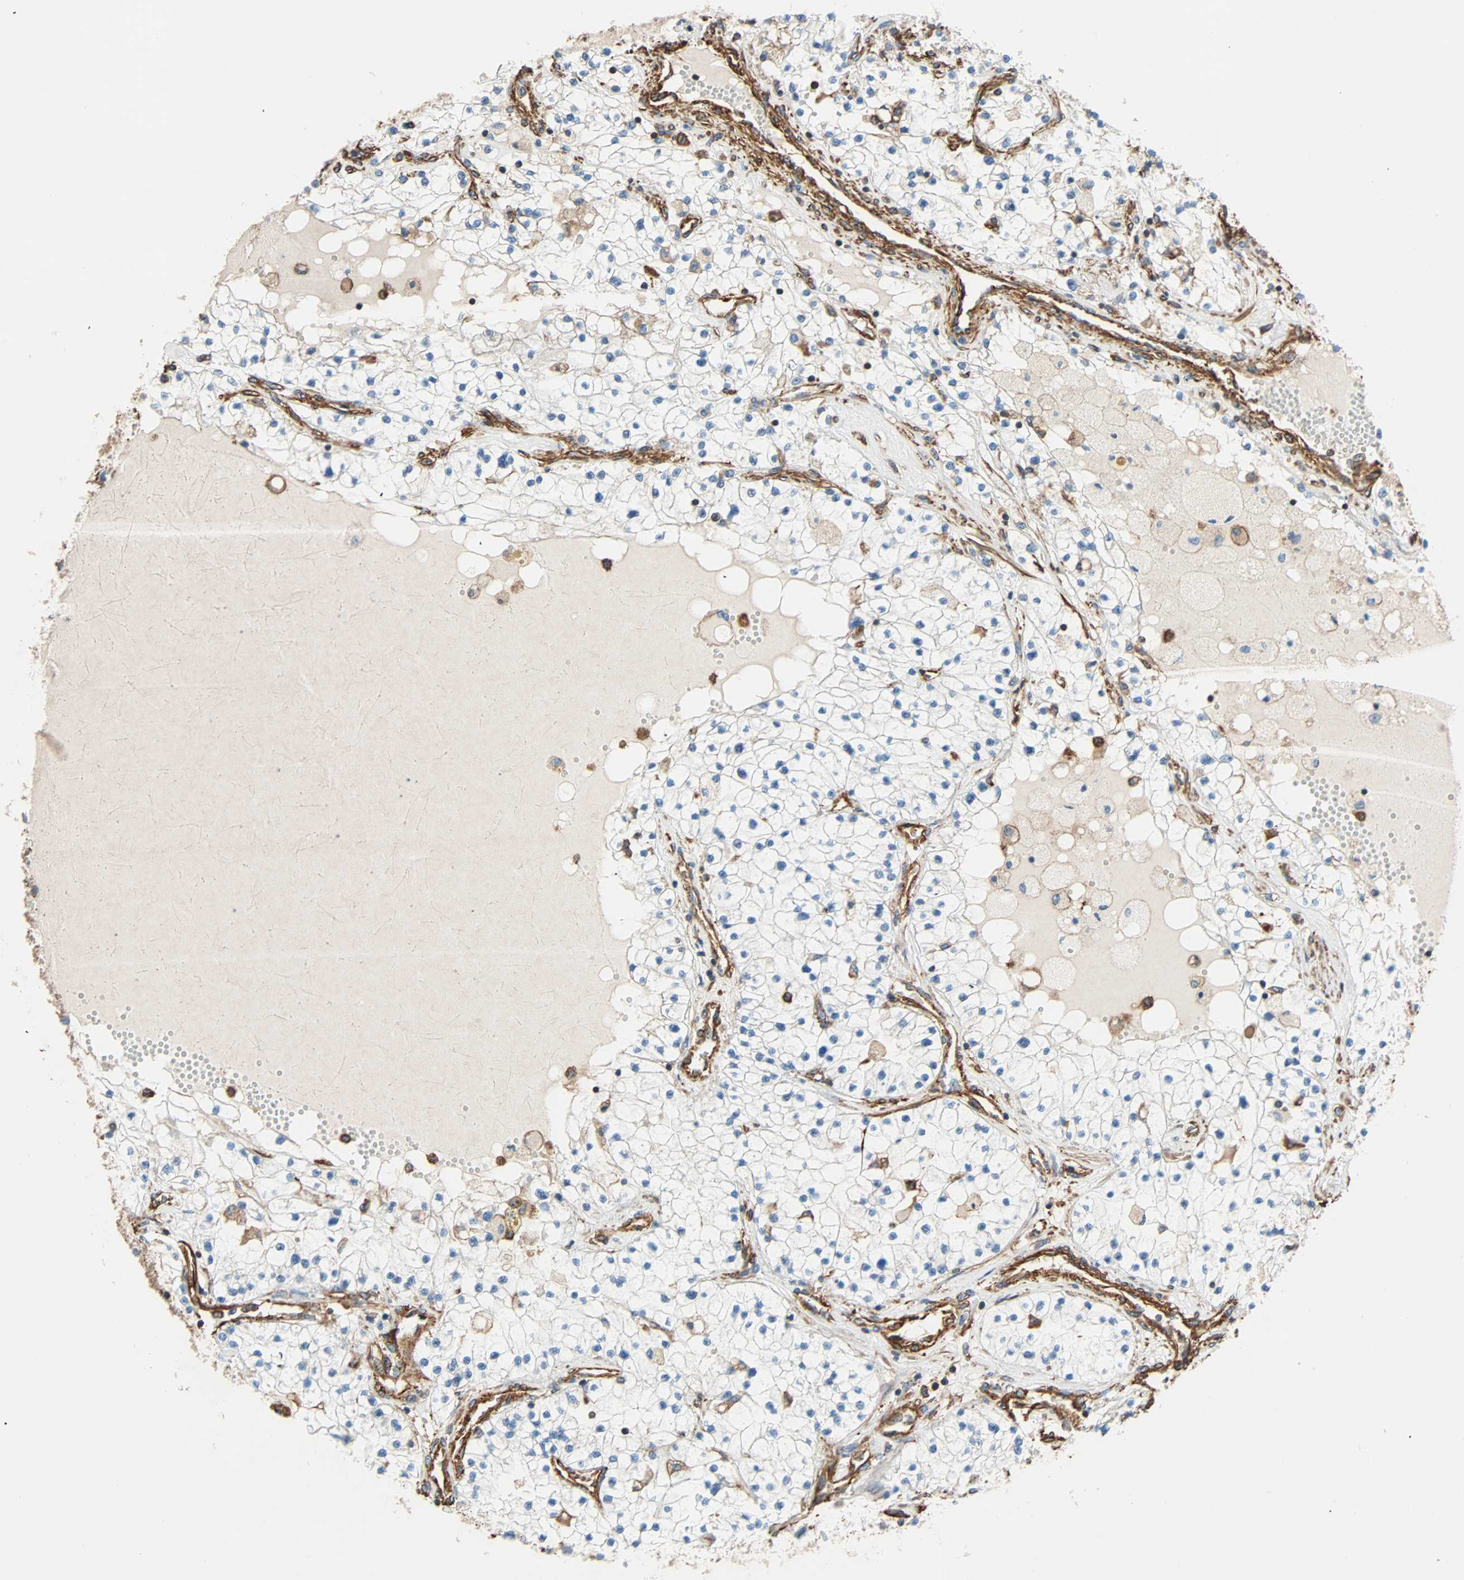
{"staining": {"intensity": "negative", "quantity": "none", "location": "none"}, "tissue": "renal cancer", "cell_type": "Tumor cells", "image_type": "cancer", "snomed": [{"axis": "morphology", "description": "Adenocarcinoma, NOS"}, {"axis": "topography", "description": "Kidney"}], "caption": "Protein analysis of renal adenocarcinoma shows no significant positivity in tumor cells.", "gene": "GALNT10", "patient": {"sex": "male", "age": 68}}